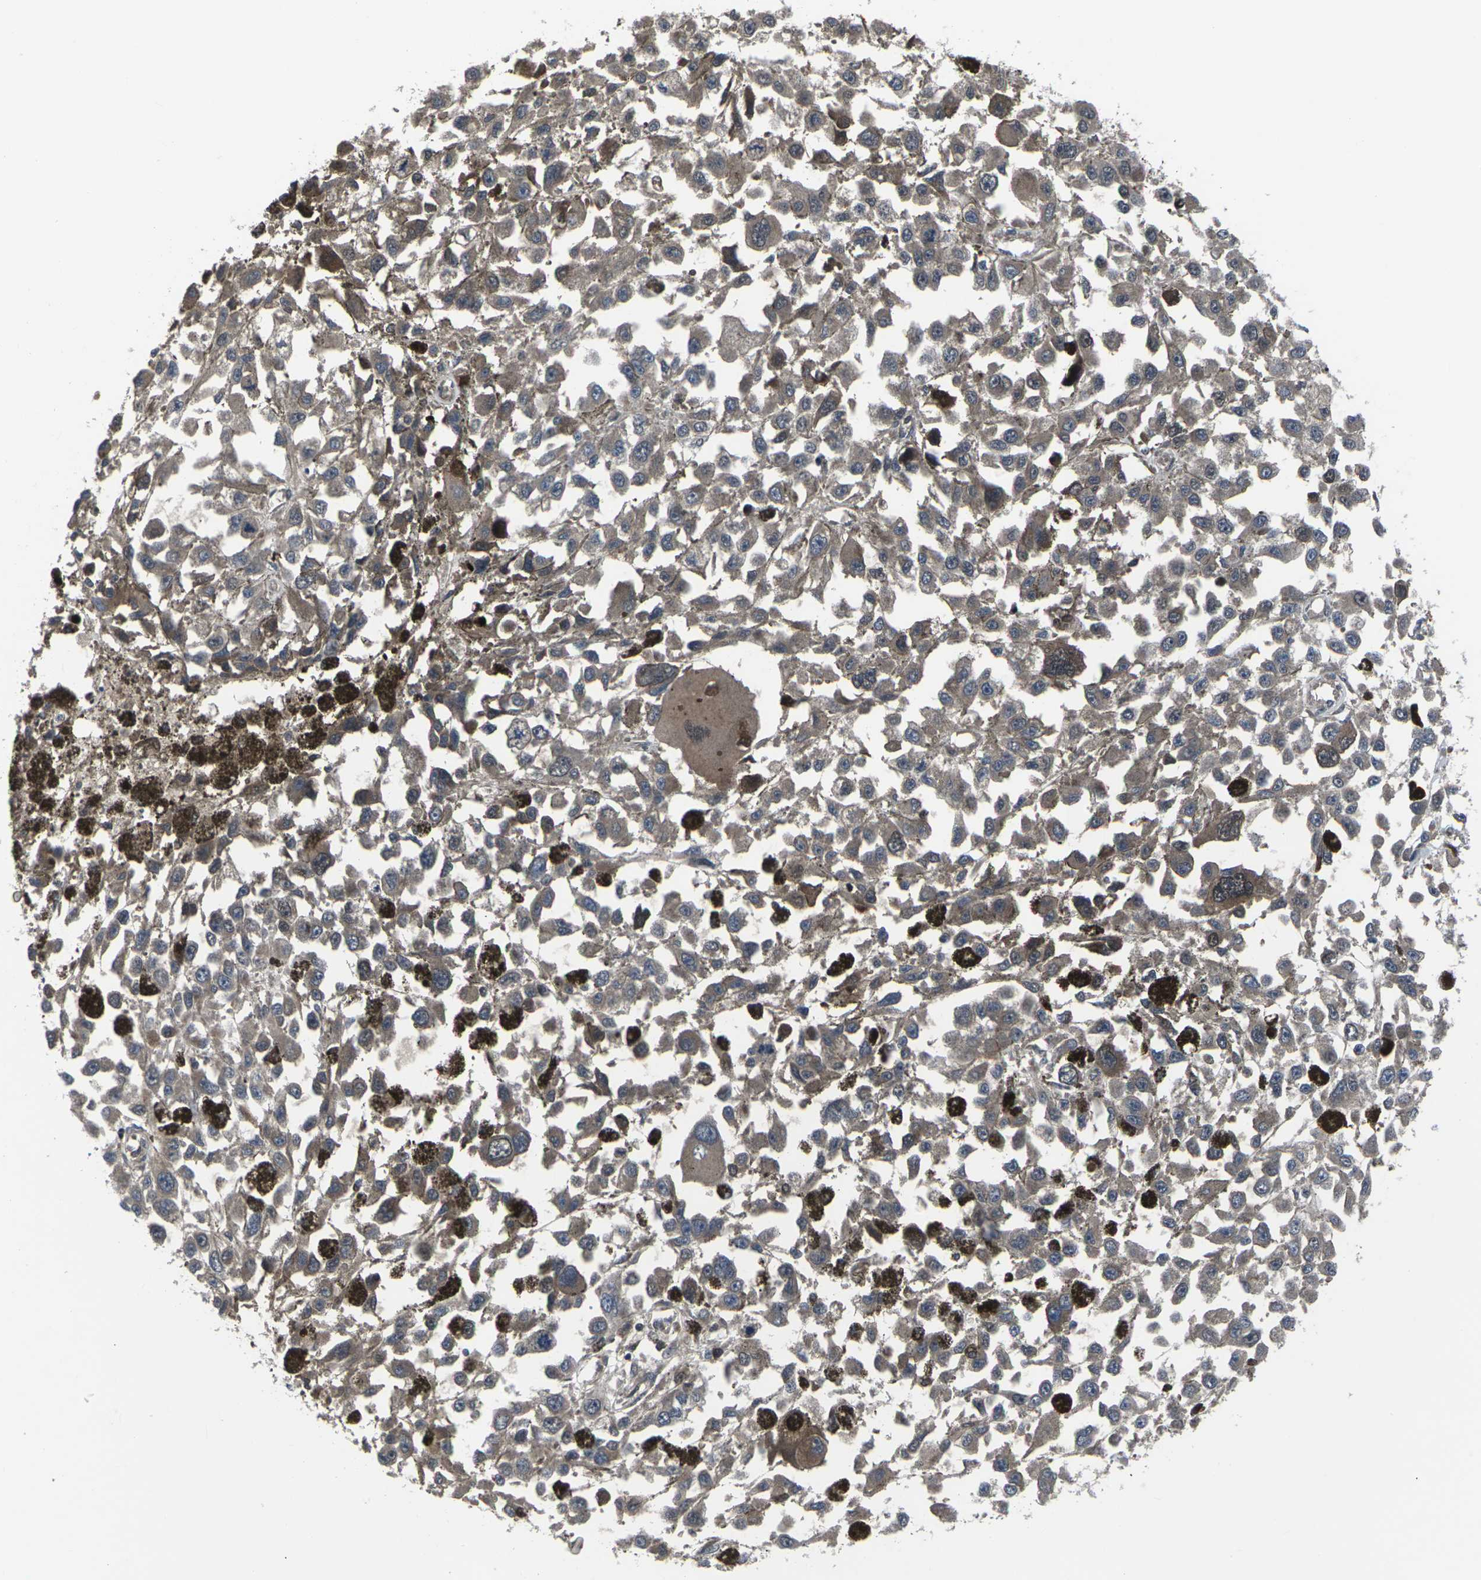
{"staining": {"intensity": "weak", "quantity": ">75%", "location": "cytoplasmic/membranous"}, "tissue": "melanoma", "cell_type": "Tumor cells", "image_type": "cancer", "snomed": [{"axis": "morphology", "description": "Malignant melanoma, Metastatic site"}, {"axis": "topography", "description": "Lymph node"}], "caption": "This is an image of IHC staining of malignant melanoma (metastatic site), which shows weak positivity in the cytoplasmic/membranous of tumor cells.", "gene": "HPRT1", "patient": {"sex": "male", "age": 59}}